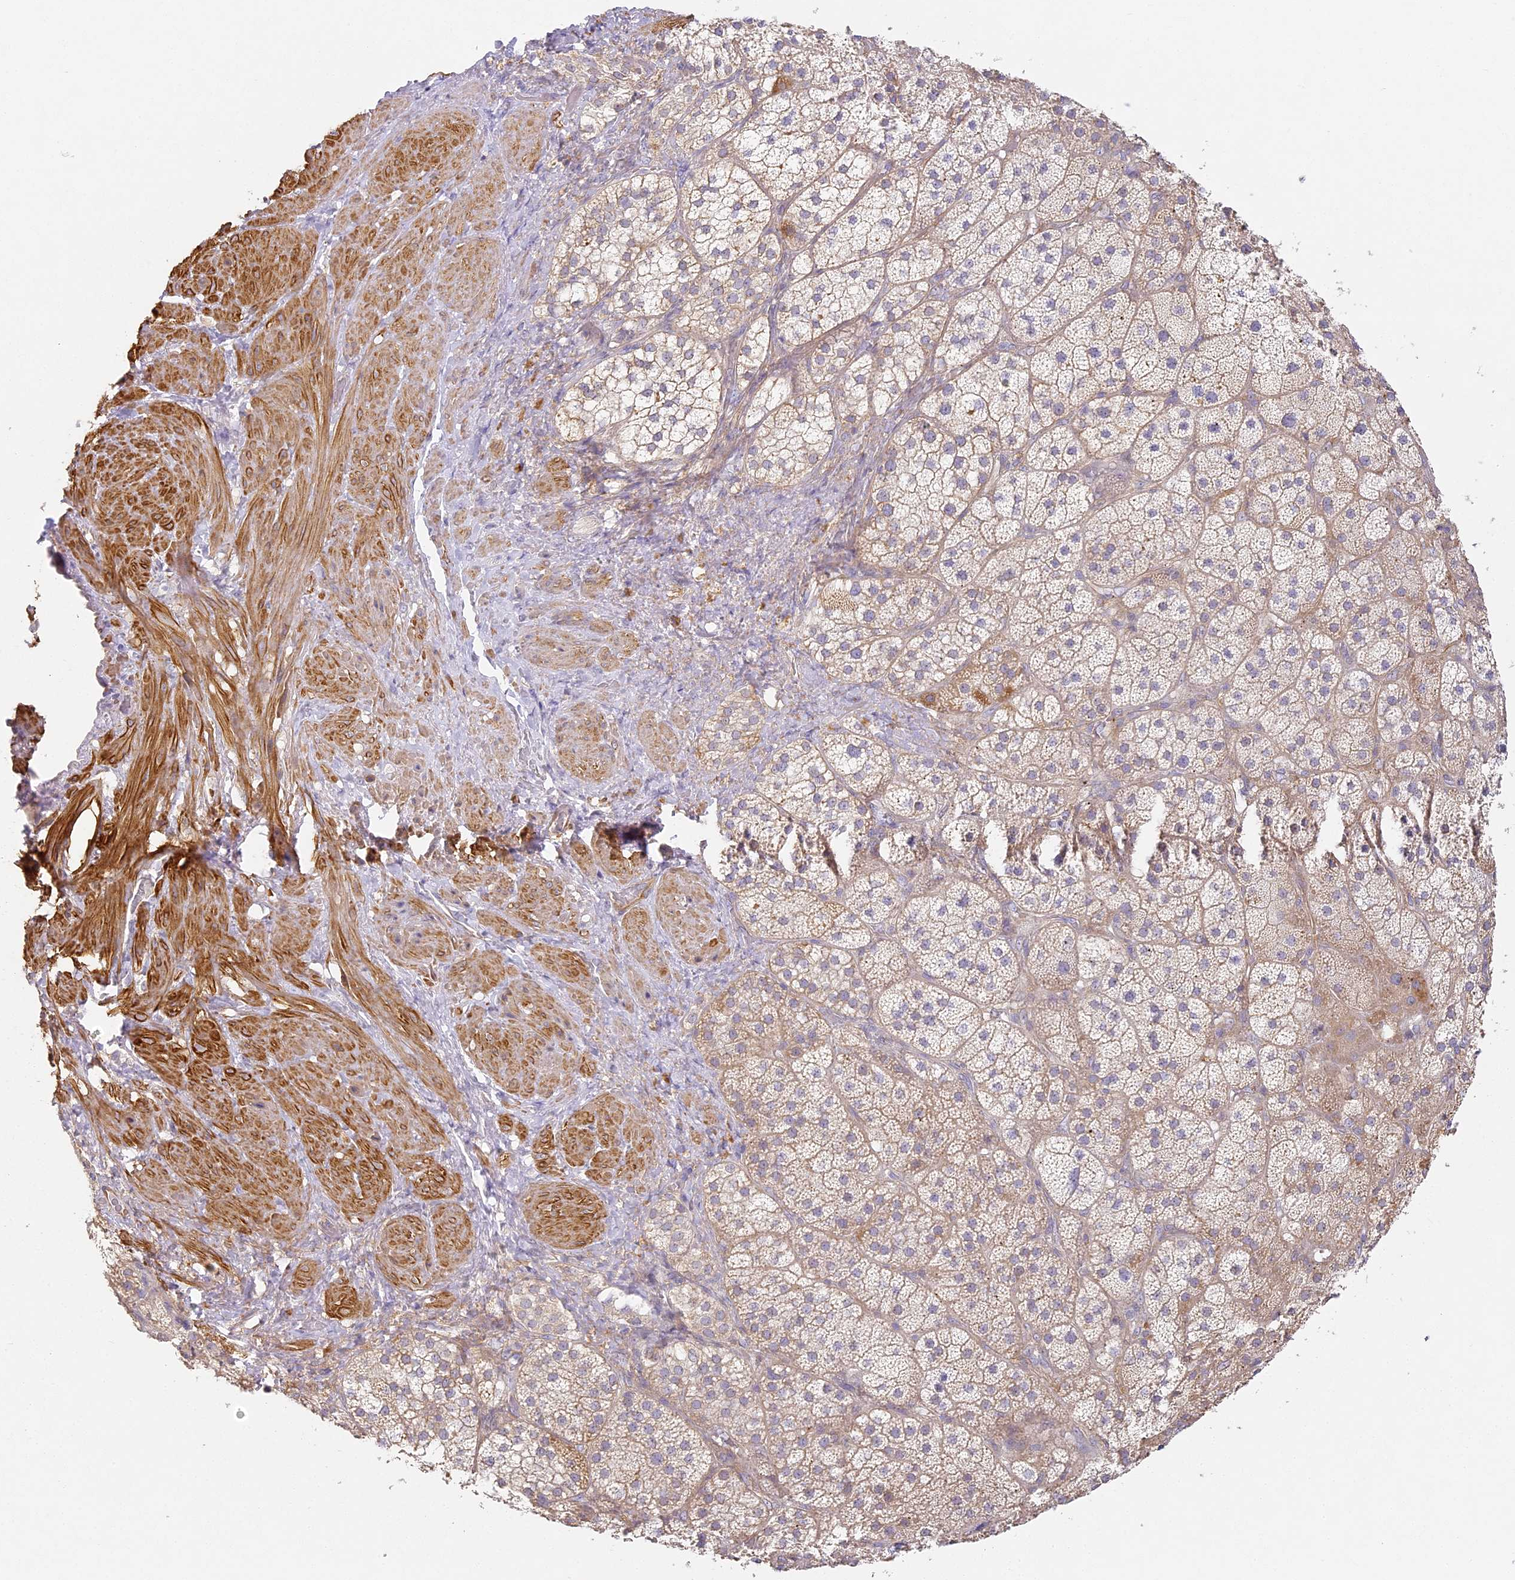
{"staining": {"intensity": "moderate", "quantity": ">75%", "location": "cytoplasmic/membranous"}, "tissue": "adrenal gland", "cell_type": "Glandular cells", "image_type": "normal", "snomed": [{"axis": "morphology", "description": "Normal tissue, NOS"}, {"axis": "topography", "description": "Adrenal gland"}], "caption": "Human adrenal gland stained for a protein (brown) demonstrates moderate cytoplasmic/membranous positive staining in approximately >75% of glandular cells.", "gene": "MED28", "patient": {"sex": "male", "age": 57}}